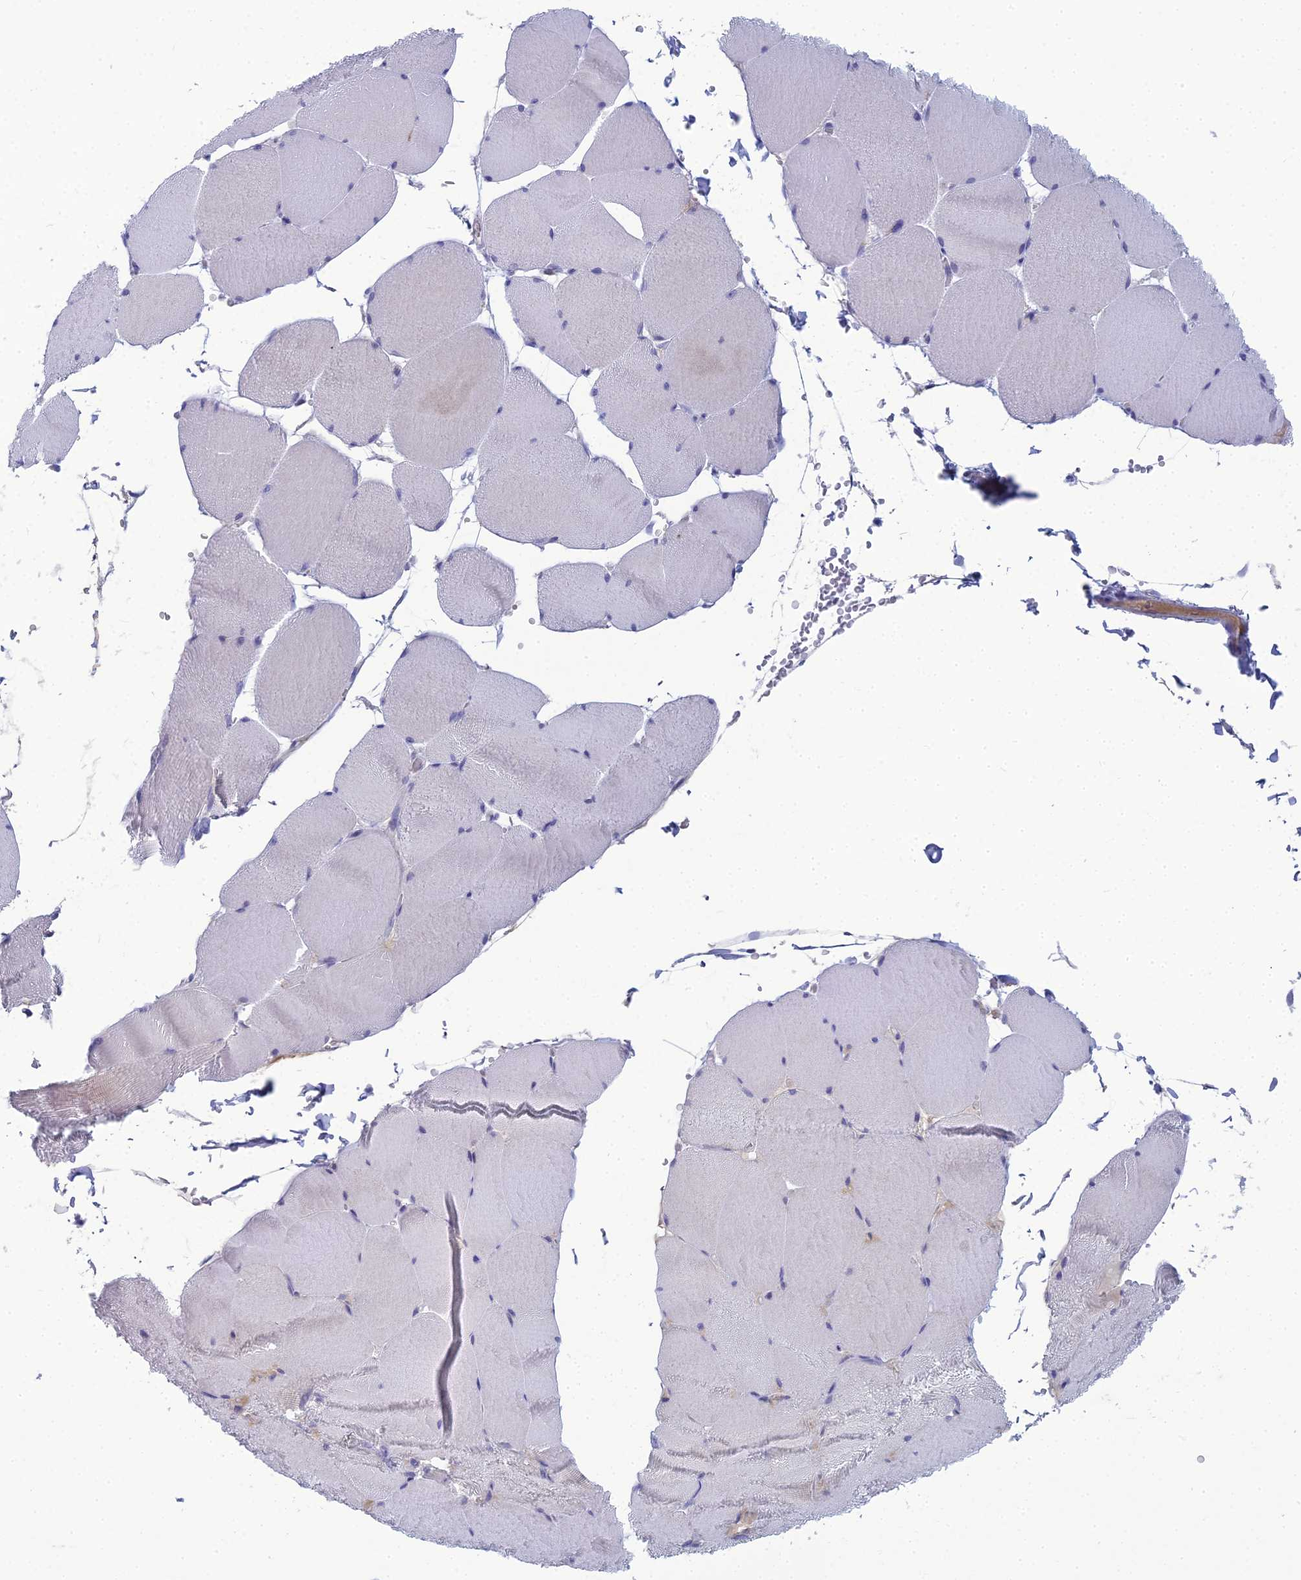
{"staining": {"intensity": "weak", "quantity": "<25%", "location": "cytoplasmic/membranous"}, "tissue": "skeletal muscle", "cell_type": "Myocytes", "image_type": "normal", "snomed": [{"axis": "morphology", "description": "Normal tissue, NOS"}, {"axis": "topography", "description": "Skeletal muscle"}, {"axis": "topography", "description": "Head-Neck"}], "caption": "A high-resolution image shows IHC staining of unremarkable skeletal muscle, which demonstrates no significant staining in myocytes.", "gene": "MUC13", "patient": {"sex": "male", "age": 66}}